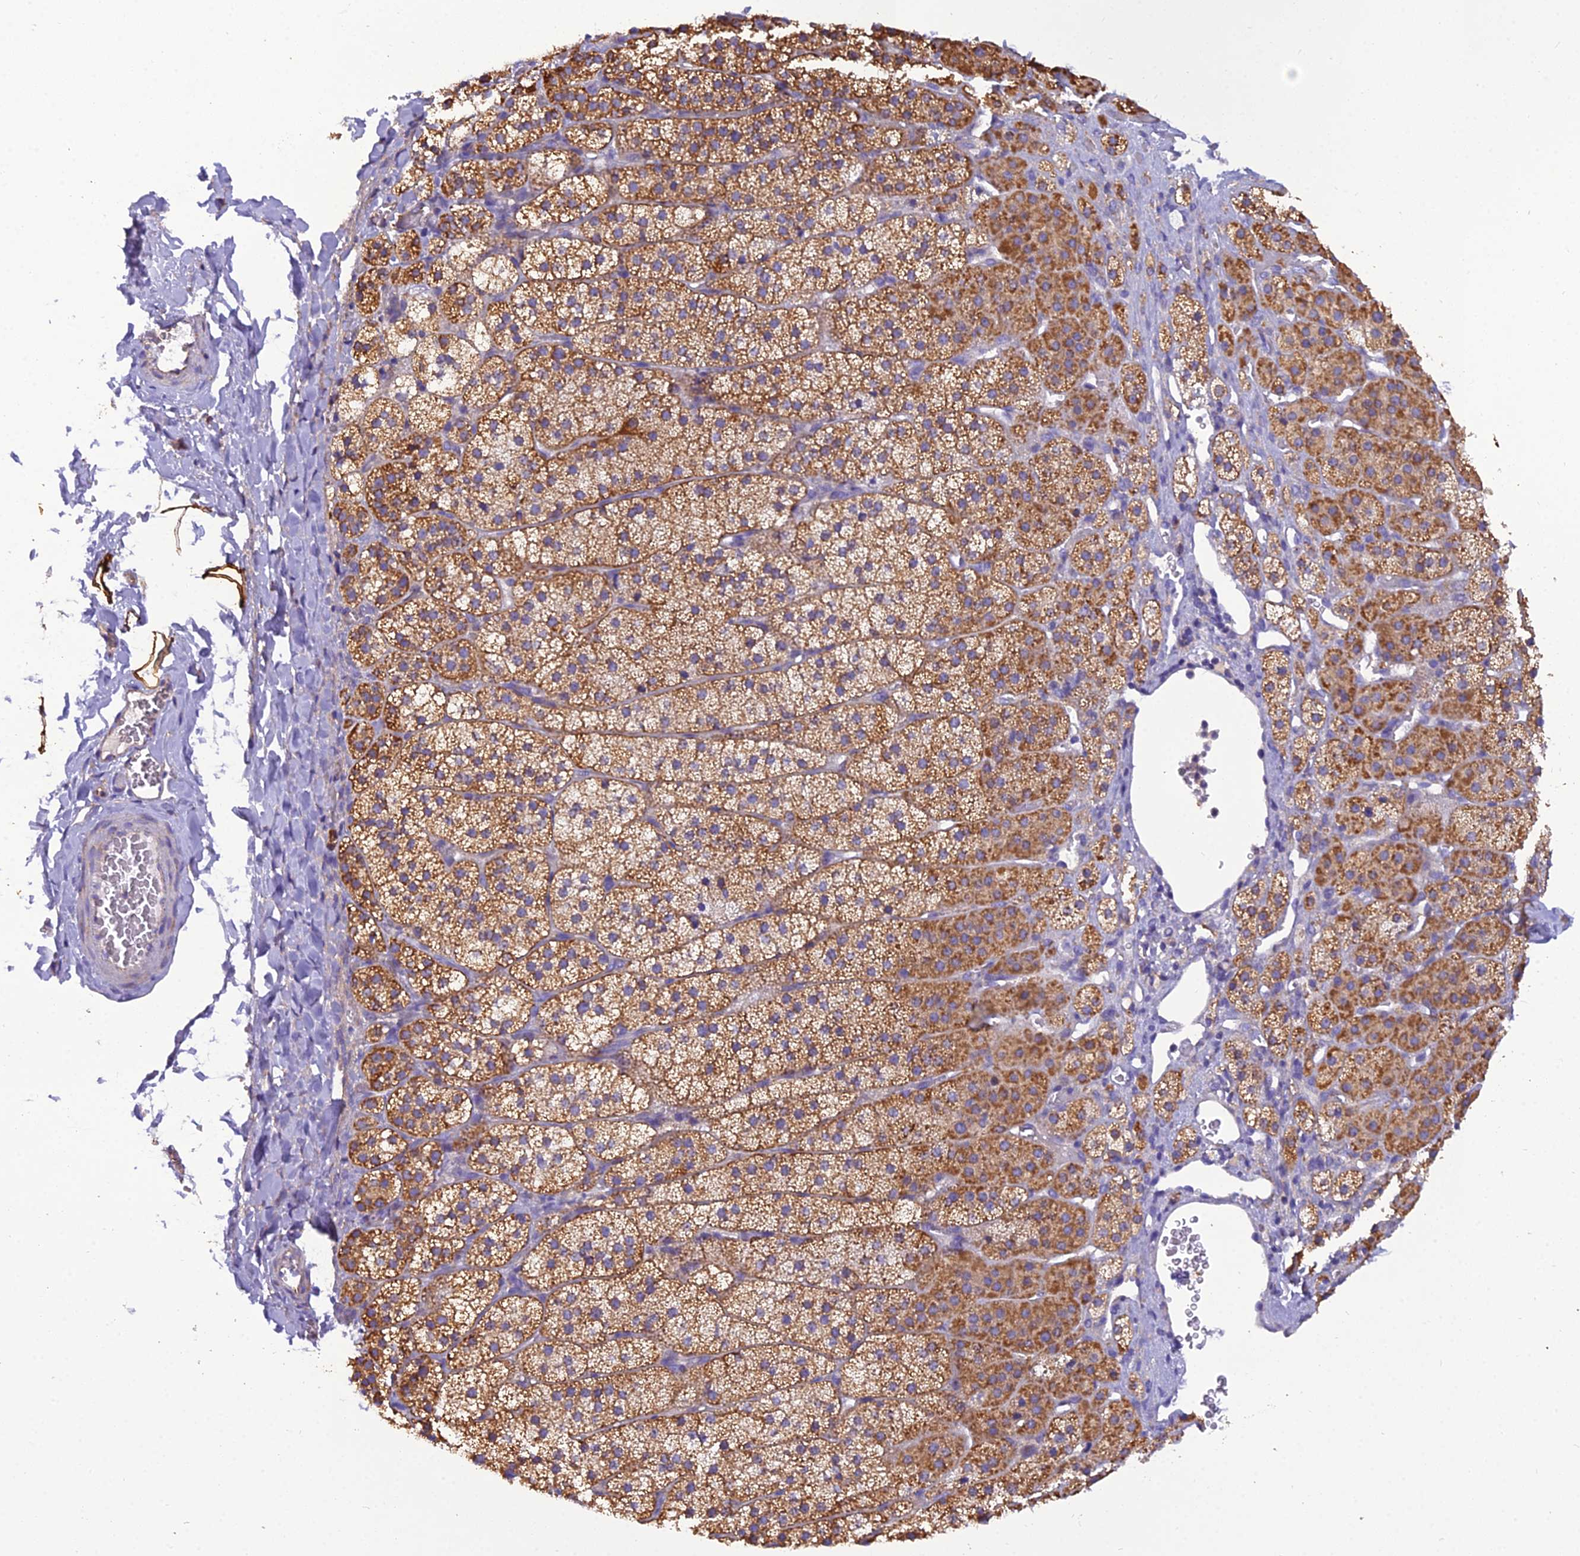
{"staining": {"intensity": "moderate", "quantity": ">75%", "location": "cytoplasmic/membranous"}, "tissue": "adrenal gland", "cell_type": "Glandular cells", "image_type": "normal", "snomed": [{"axis": "morphology", "description": "Normal tissue, NOS"}, {"axis": "topography", "description": "Adrenal gland"}], "caption": "A high-resolution photomicrograph shows immunohistochemistry staining of normal adrenal gland, which reveals moderate cytoplasmic/membranous expression in about >75% of glandular cells. (DAB IHC with brightfield microscopy, high magnification).", "gene": "GPD1", "patient": {"sex": "female", "age": 44}}